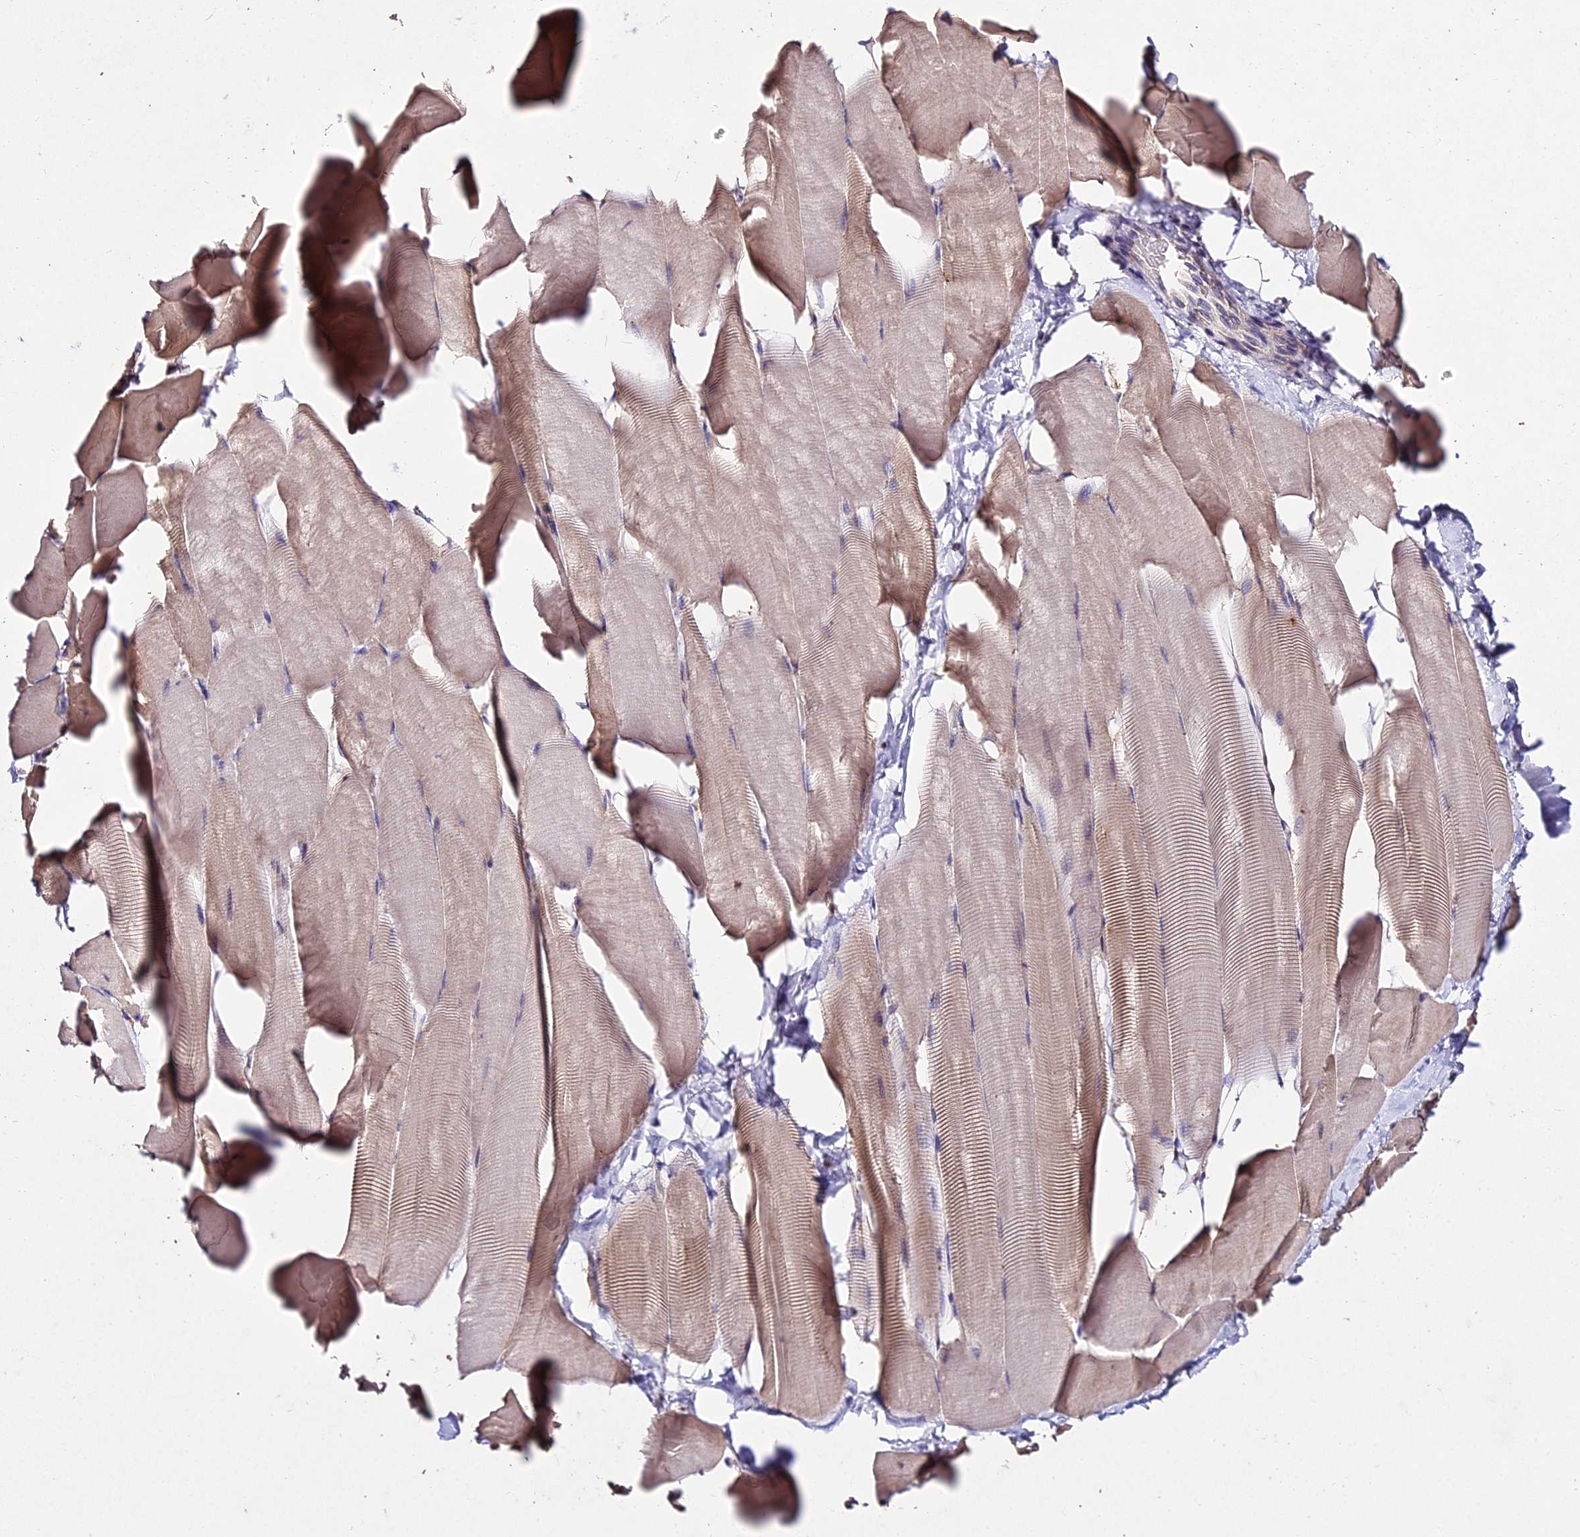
{"staining": {"intensity": "moderate", "quantity": "25%-75%", "location": "cytoplasmic/membranous"}, "tissue": "skeletal muscle", "cell_type": "Myocytes", "image_type": "normal", "snomed": [{"axis": "morphology", "description": "Normal tissue, NOS"}, {"axis": "topography", "description": "Skeletal muscle"}], "caption": "IHC photomicrograph of normal skeletal muscle: human skeletal muscle stained using immunohistochemistry (IHC) exhibits medium levels of moderate protein expression localized specifically in the cytoplasmic/membranous of myocytes, appearing as a cytoplasmic/membranous brown color.", "gene": "AP3M1", "patient": {"sex": "male", "age": 25}}